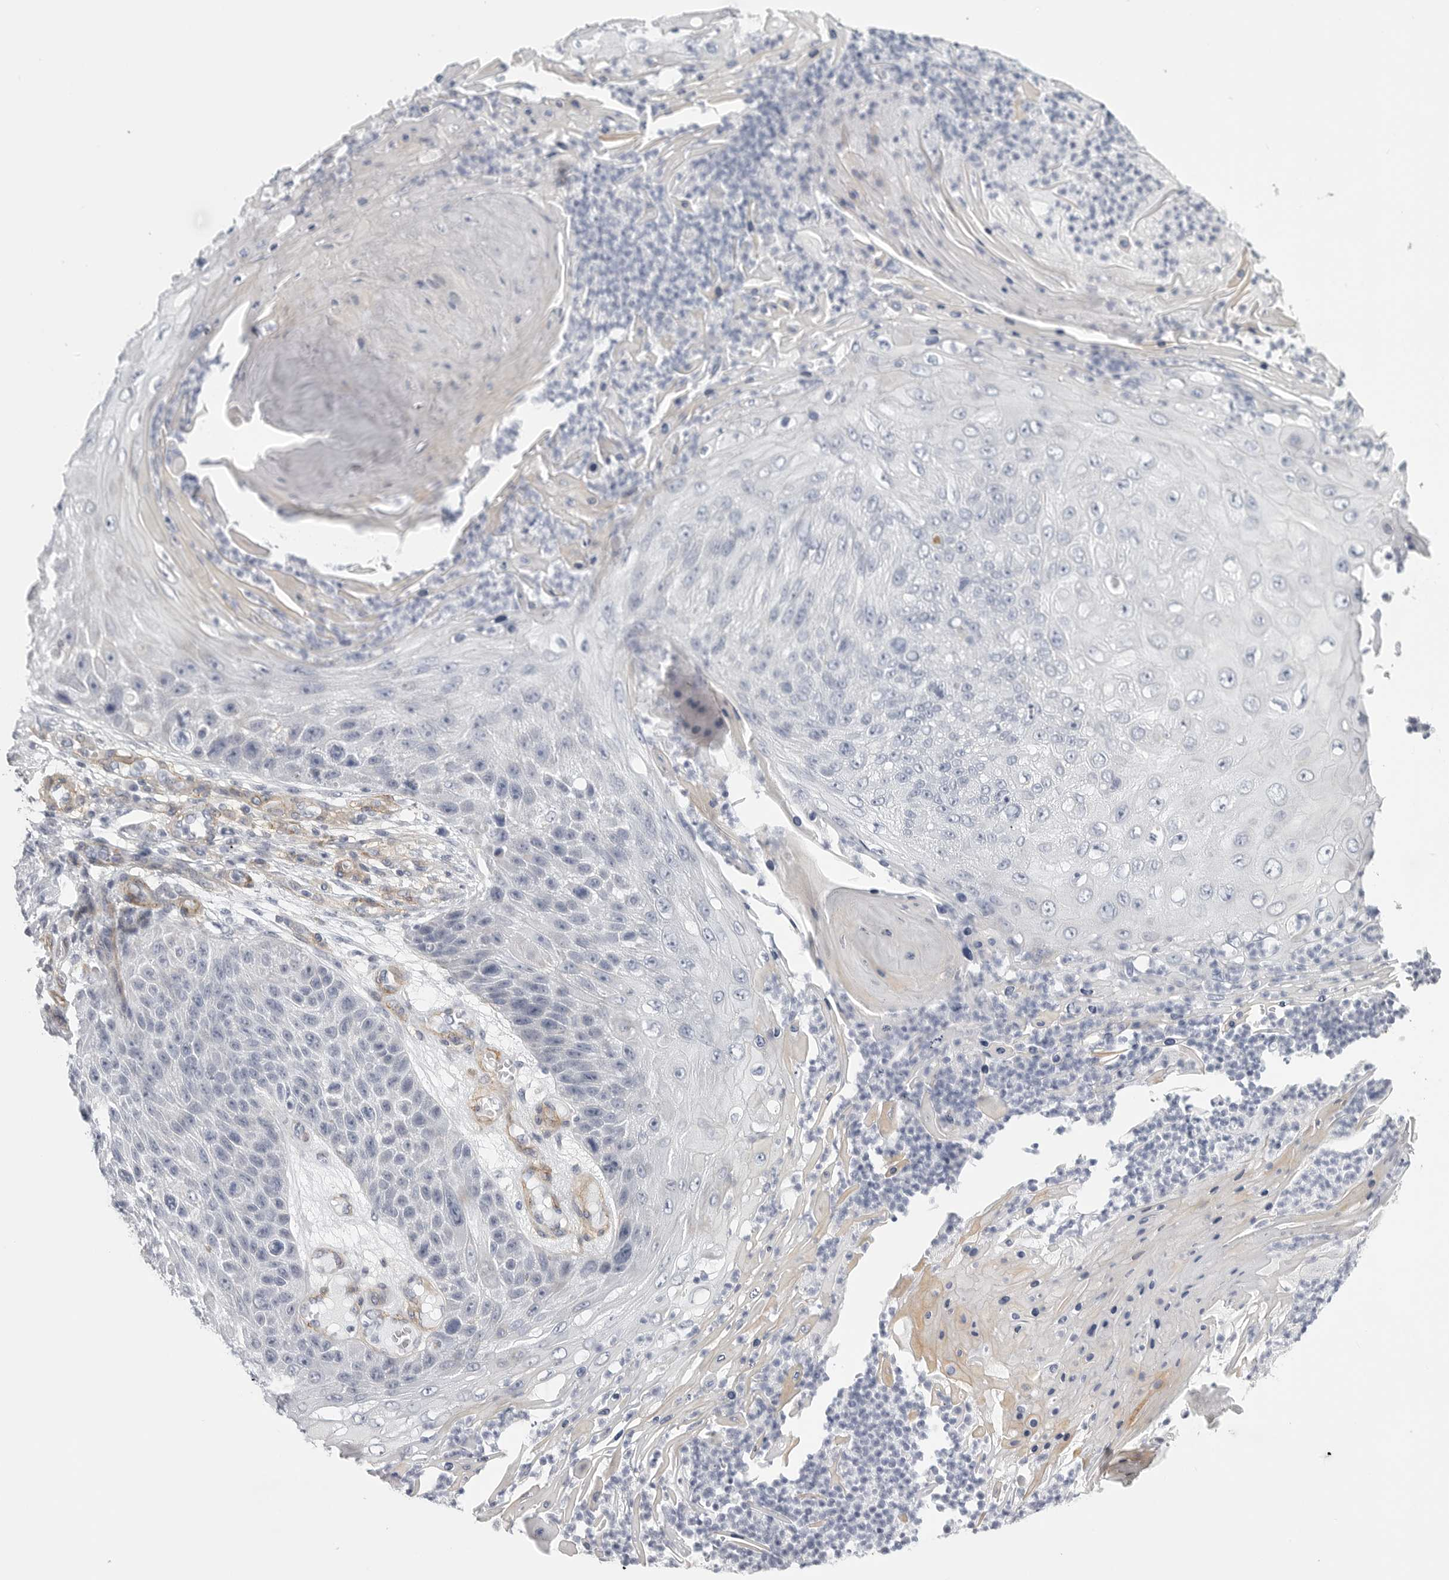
{"staining": {"intensity": "negative", "quantity": "none", "location": "none"}, "tissue": "skin cancer", "cell_type": "Tumor cells", "image_type": "cancer", "snomed": [{"axis": "morphology", "description": "Squamous cell carcinoma, NOS"}, {"axis": "topography", "description": "Skin"}], "caption": "This is an immunohistochemistry photomicrograph of skin cancer (squamous cell carcinoma). There is no expression in tumor cells.", "gene": "TNR", "patient": {"sex": "female", "age": 88}}